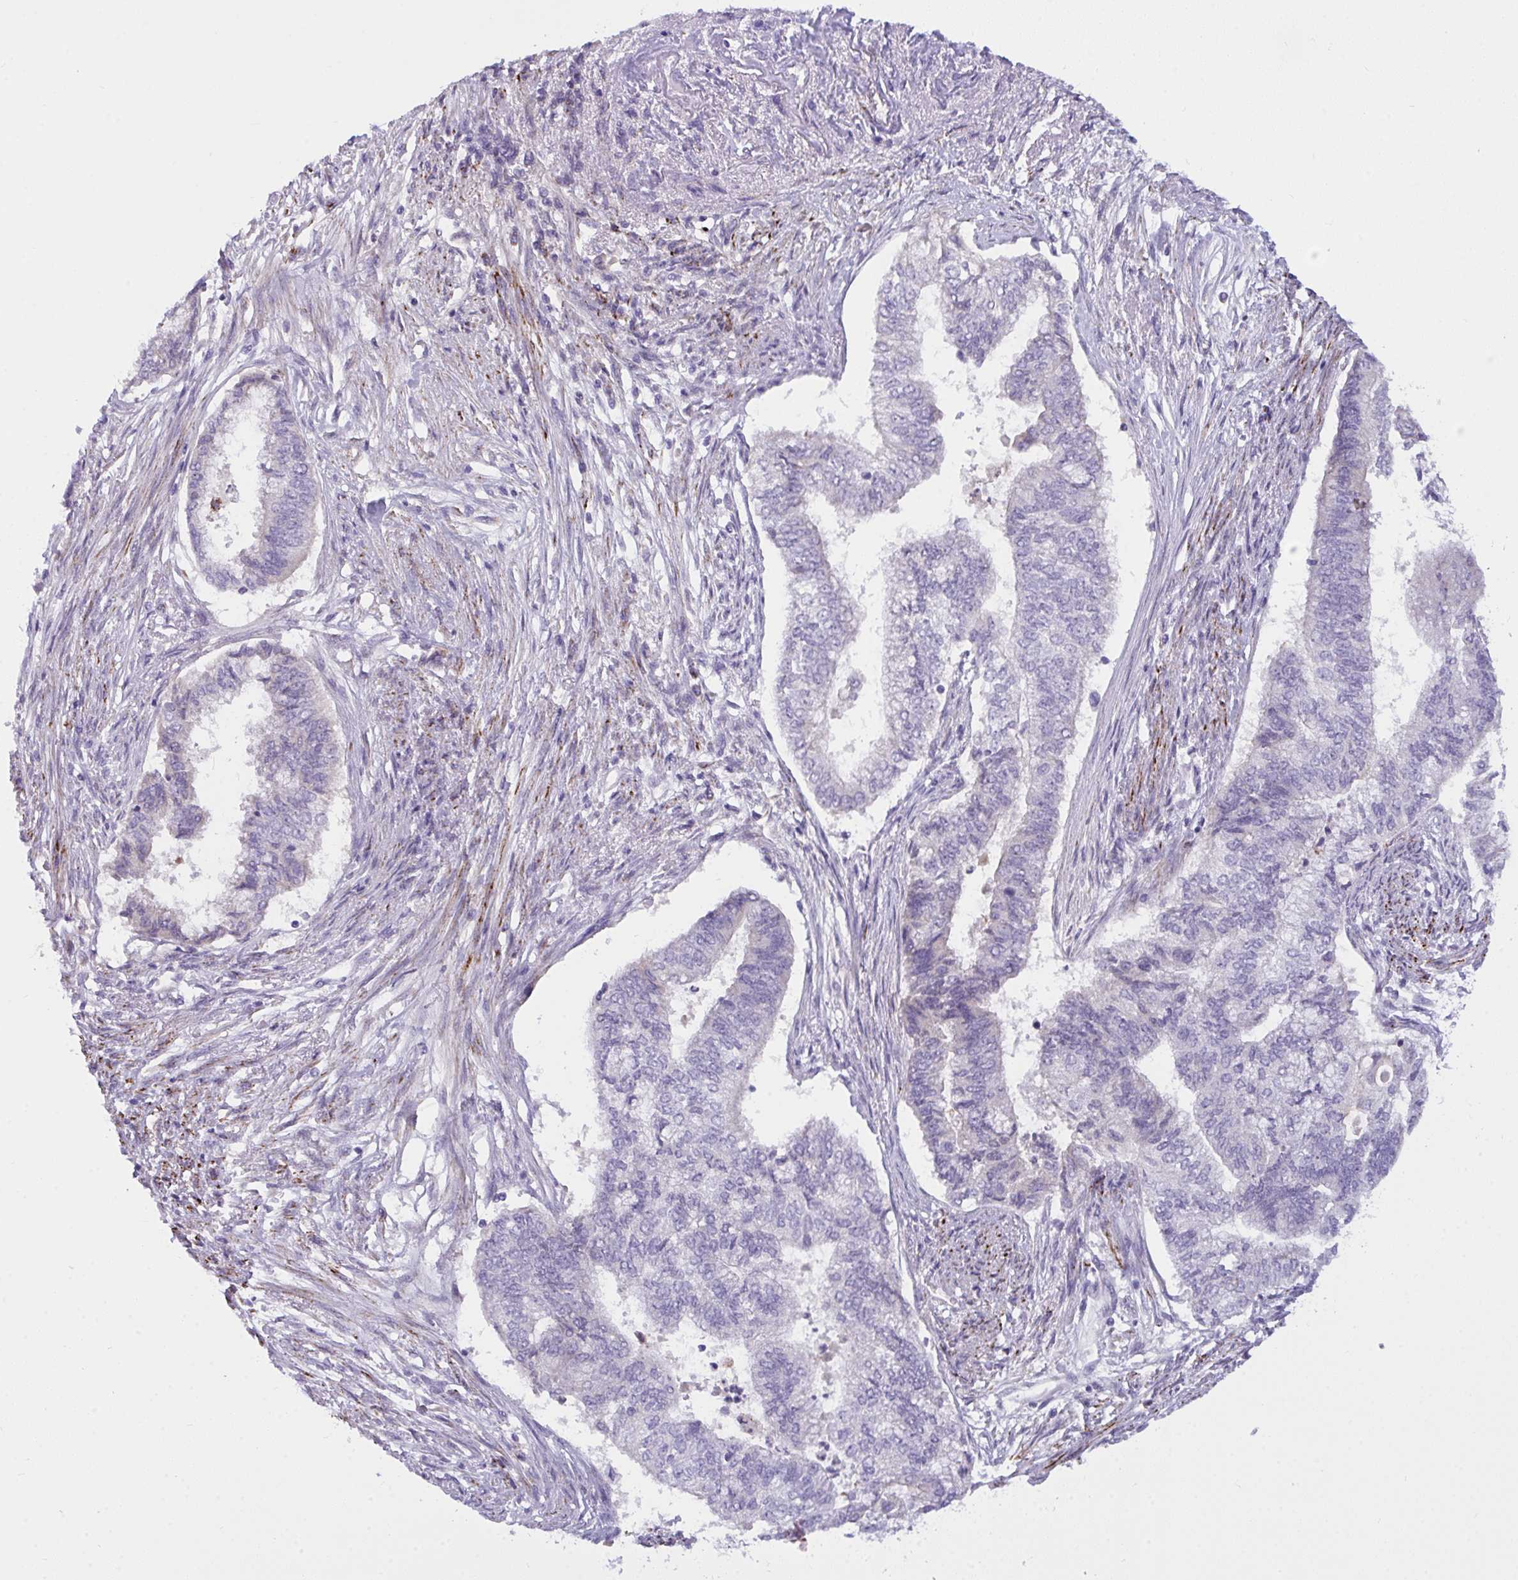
{"staining": {"intensity": "negative", "quantity": "none", "location": "none"}, "tissue": "endometrial cancer", "cell_type": "Tumor cells", "image_type": "cancer", "snomed": [{"axis": "morphology", "description": "Adenocarcinoma, NOS"}, {"axis": "topography", "description": "Endometrium"}], "caption": "DAB (3,3'-diaminobenzidine) immunohistochemical staining of endometrial adenocarcinoma displays no significant expression in tumor cells.", "gene": "SEMA6B", "patient": {"sex": "female", "age": 65}}